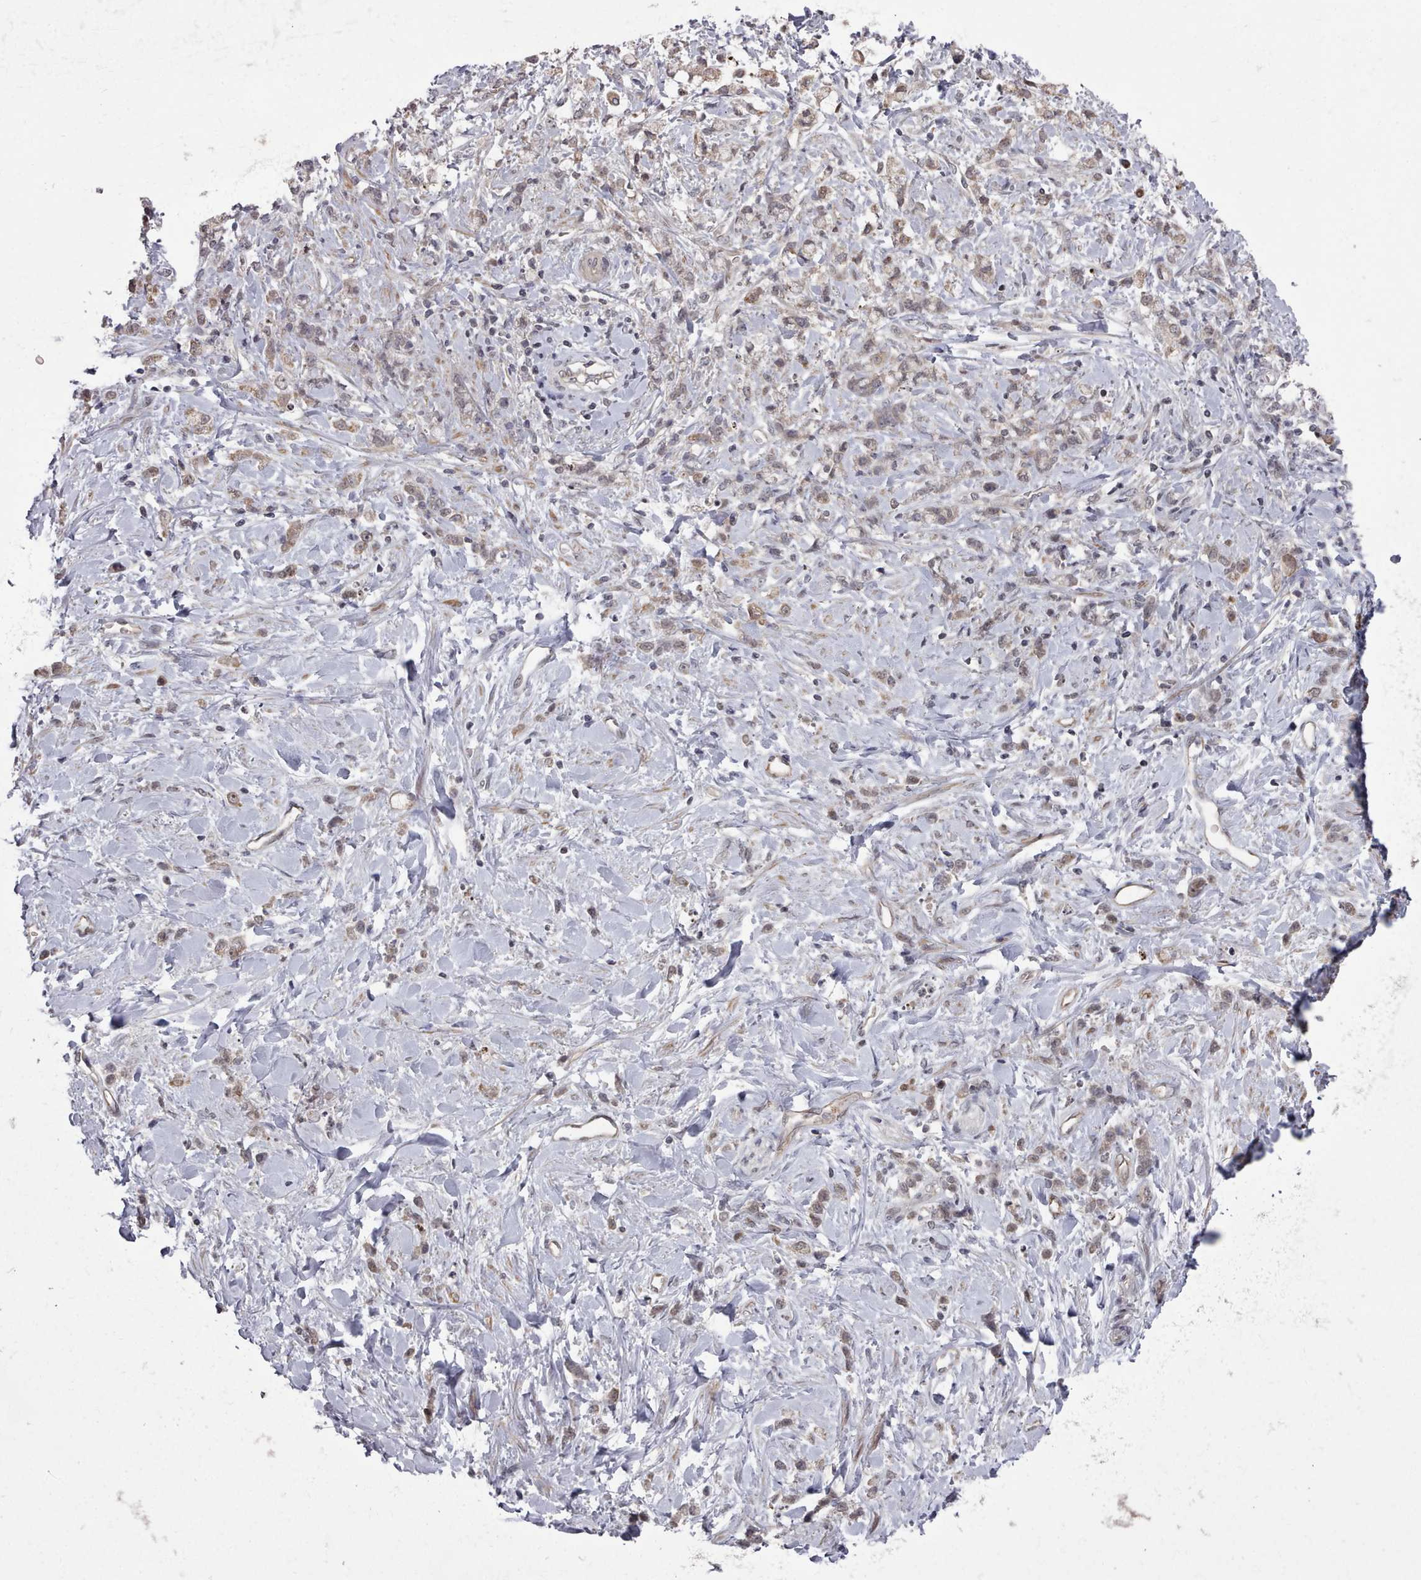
{"staining": {"intensity": "negative", "quantity": "none", "location": "none"}, "tissue": "stomach cancer", "cell_type": "Tumor cells", "image_type": "cancer", "snomed": [{"axis": "morphology", "description": "Adenocarcinoma, NOS"}, {"axis": "topography", "description": "Stomach"}], "caption": "An image of human stomach cancer (adenocarcinoma) is negative for staining in tumor cells.", "gene": "HYAL3", "patient": {"sex": "female", "age": 60}}